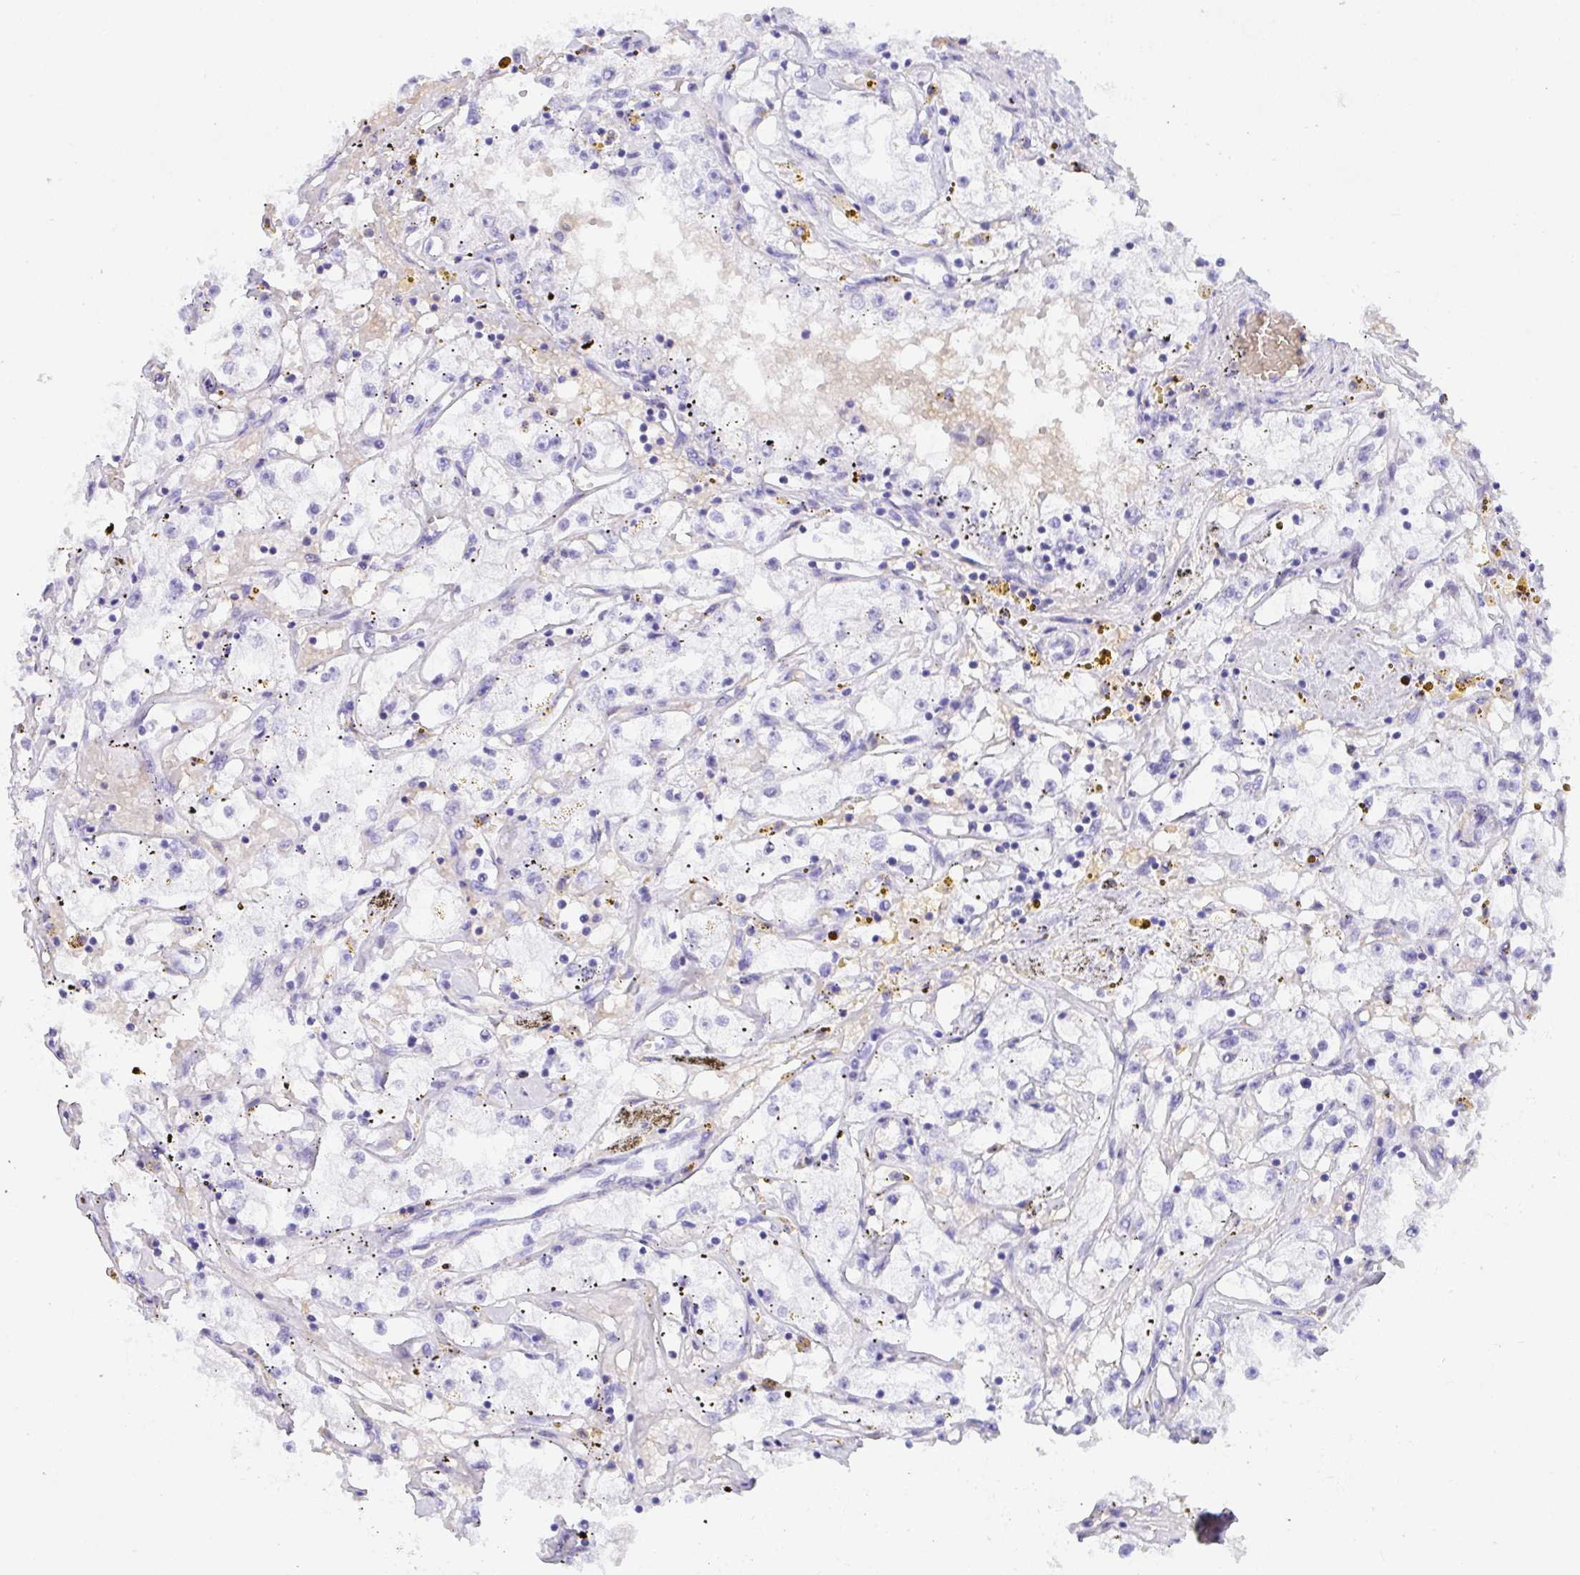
{"staining": {"intensity": "negative", "quantity": "none", "location": "none"}, "tissue": "renal cancer", "cell_type": "Tumor cells", "image_type": "cancer", "snomed": [{"axis": "morphology", "description": "Adenocarcinoma, NOS"}, {"axis": "topography", "description": "Kidney"}], "caption": "High power microscopy photomicrograph of an immunohistochemistry micrograph of renal adenocarcinoma, revealing no significant positivity in tumor cells. Nuclei are stained in blue.", "gene": "ANK1", "patient": {"sex": "male", "age": 56}}